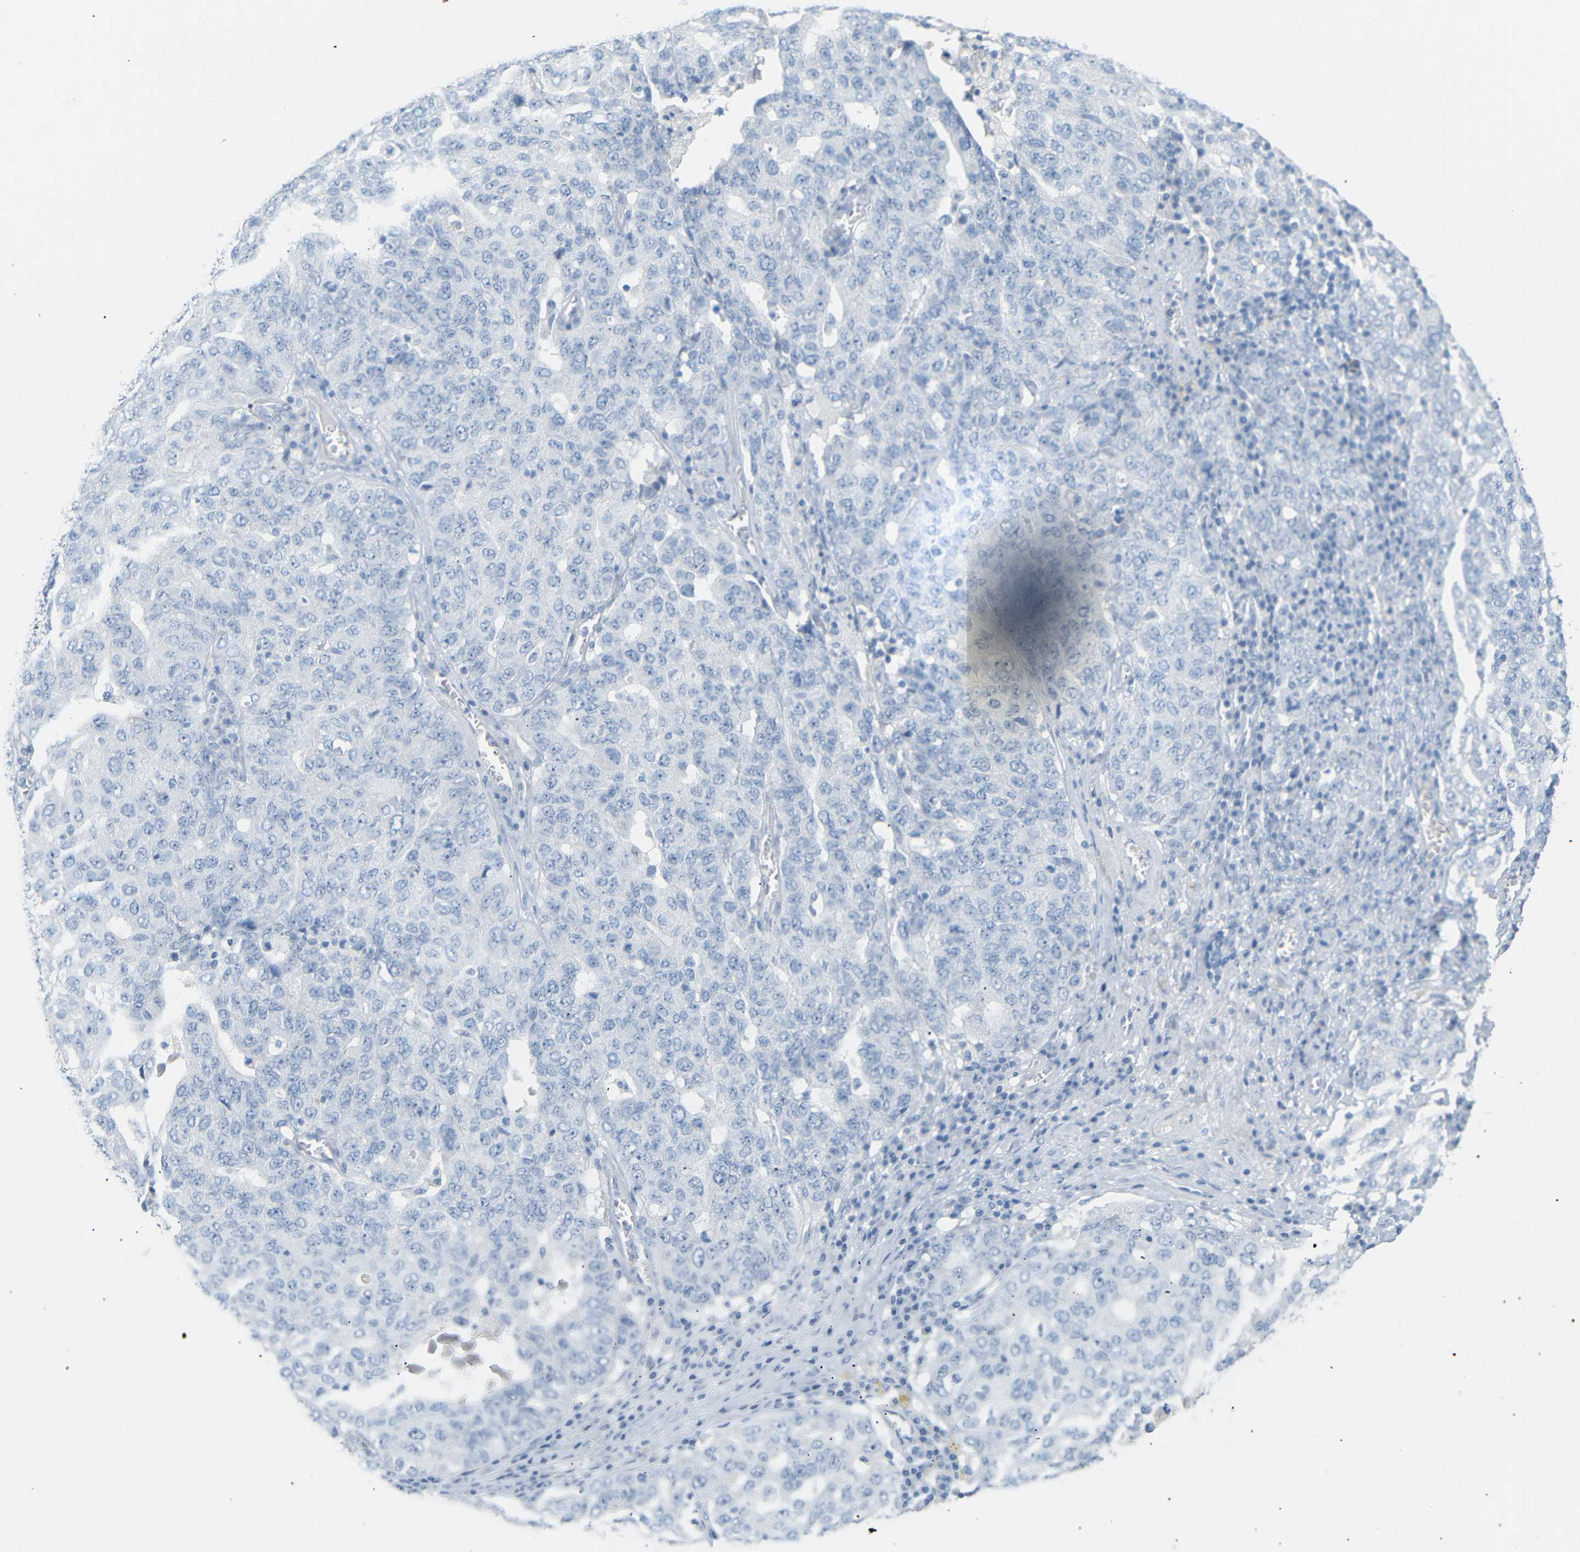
{"staining": {"intensity": "negative", "quantity": "none", "location": "none"}, "tissue": "ovarian cancer", "cell_type": "Tumor cells", "image_type": "cancer", "snomed": [{"axis": "morphology", "description": "Carcinoma, endometroid"}, {"axis": "topography", "description": "Ovary"}], "caption": "This is an IHC image of ovarian endometroid carcinoma. There is no expression in tumor cells.", "gene": "OPN1SW", "patient": {"sex": "female", "age": 62}}